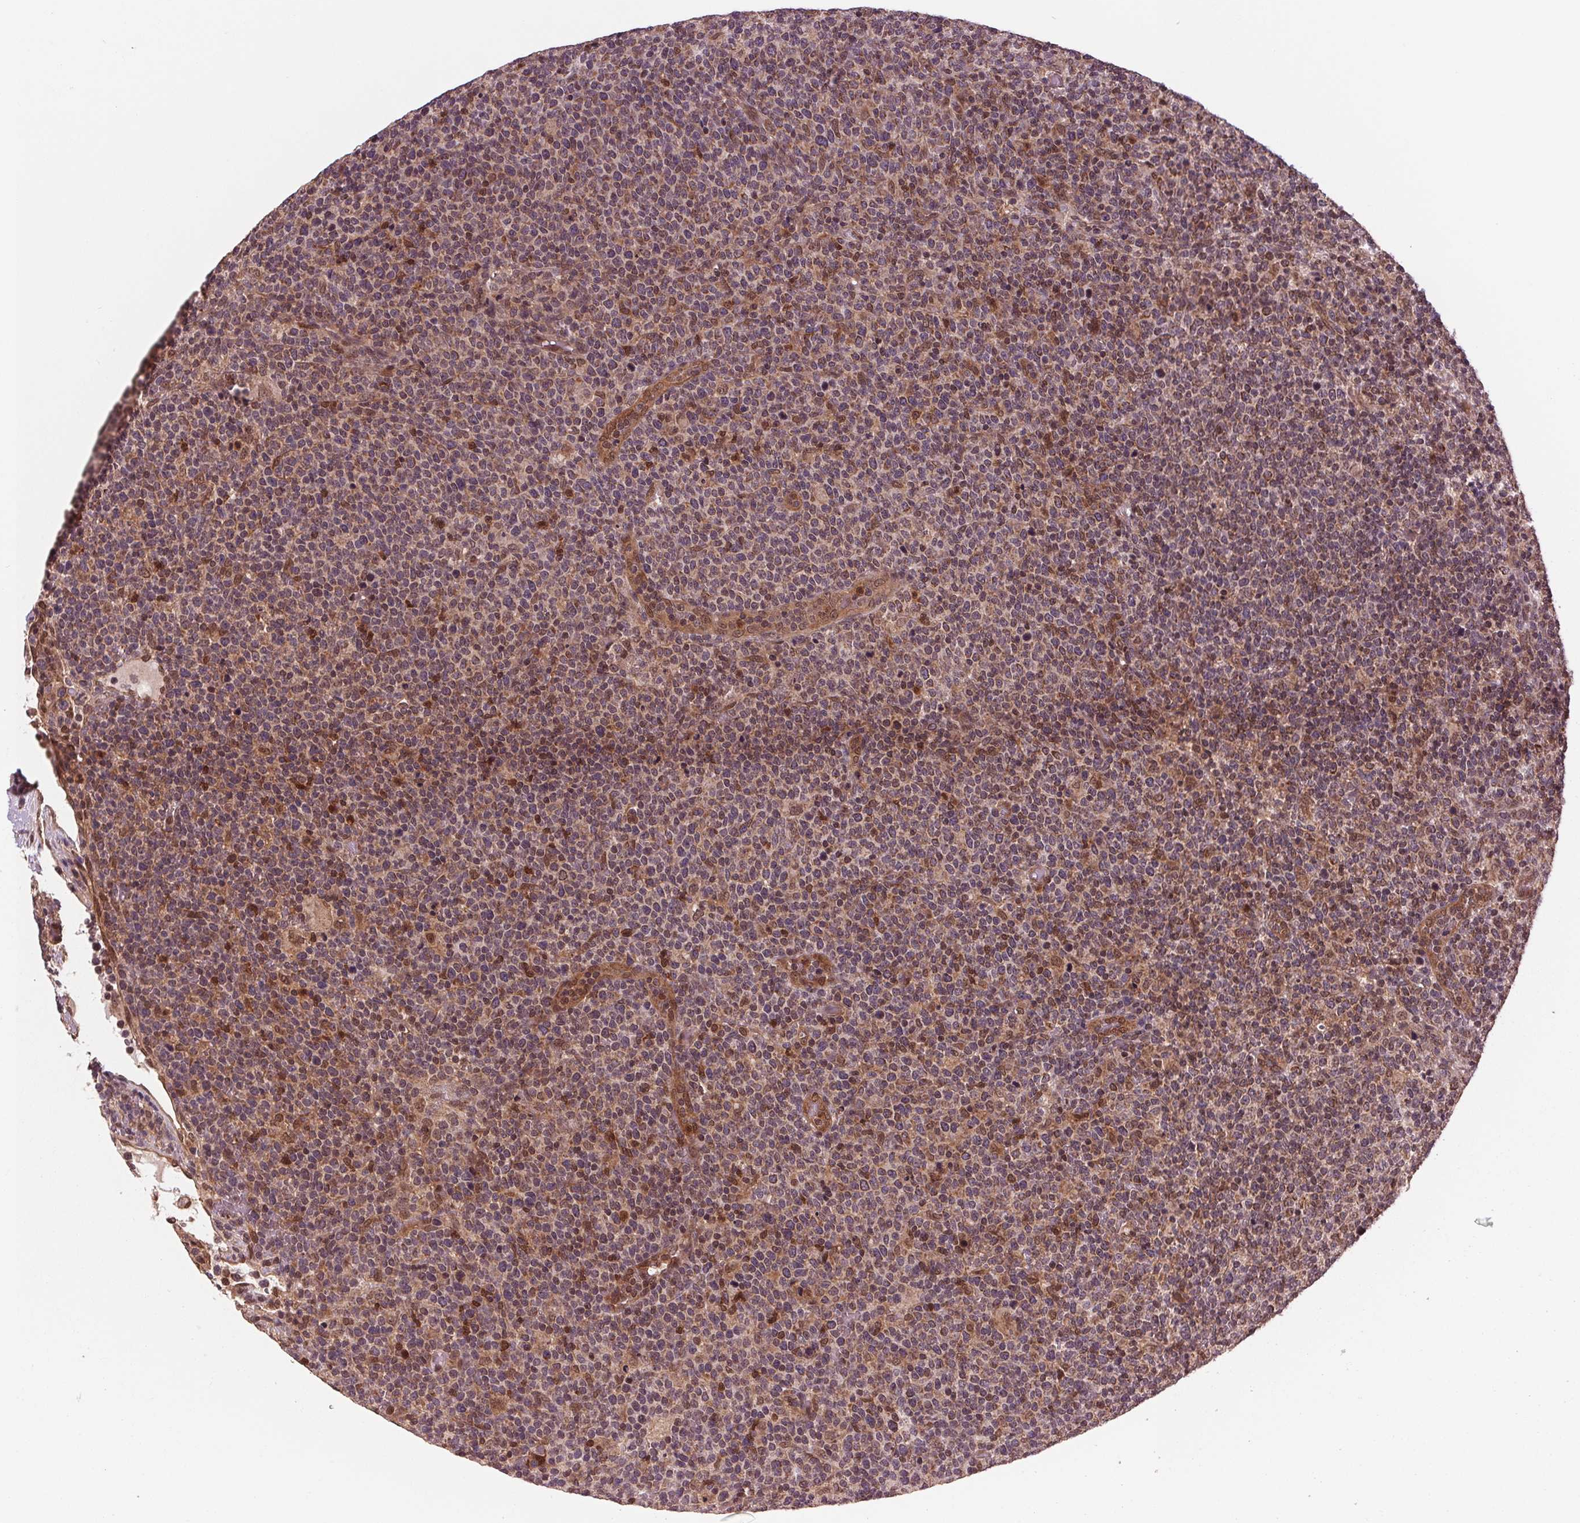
{"staining": {"intensity": "weak", "quantity": "<25%", "location": "cytoplasmic/membranous"}, "tissue": "lymphoma", "cell_type": "Tumor cells", "image_type": "cancer", "snomed": [{"axis": "morphology", "description": "Malignant lymphoma, non-Hodgkin's type, High grade"}, {"axis": "topography", "description": "Lymph node"}], "caption": "Immunohistochemical staining of lymphoma shows no significant expression in tumor cells.", "gene": "STAT3", "patient": {"sex": "male", "age": 61}}